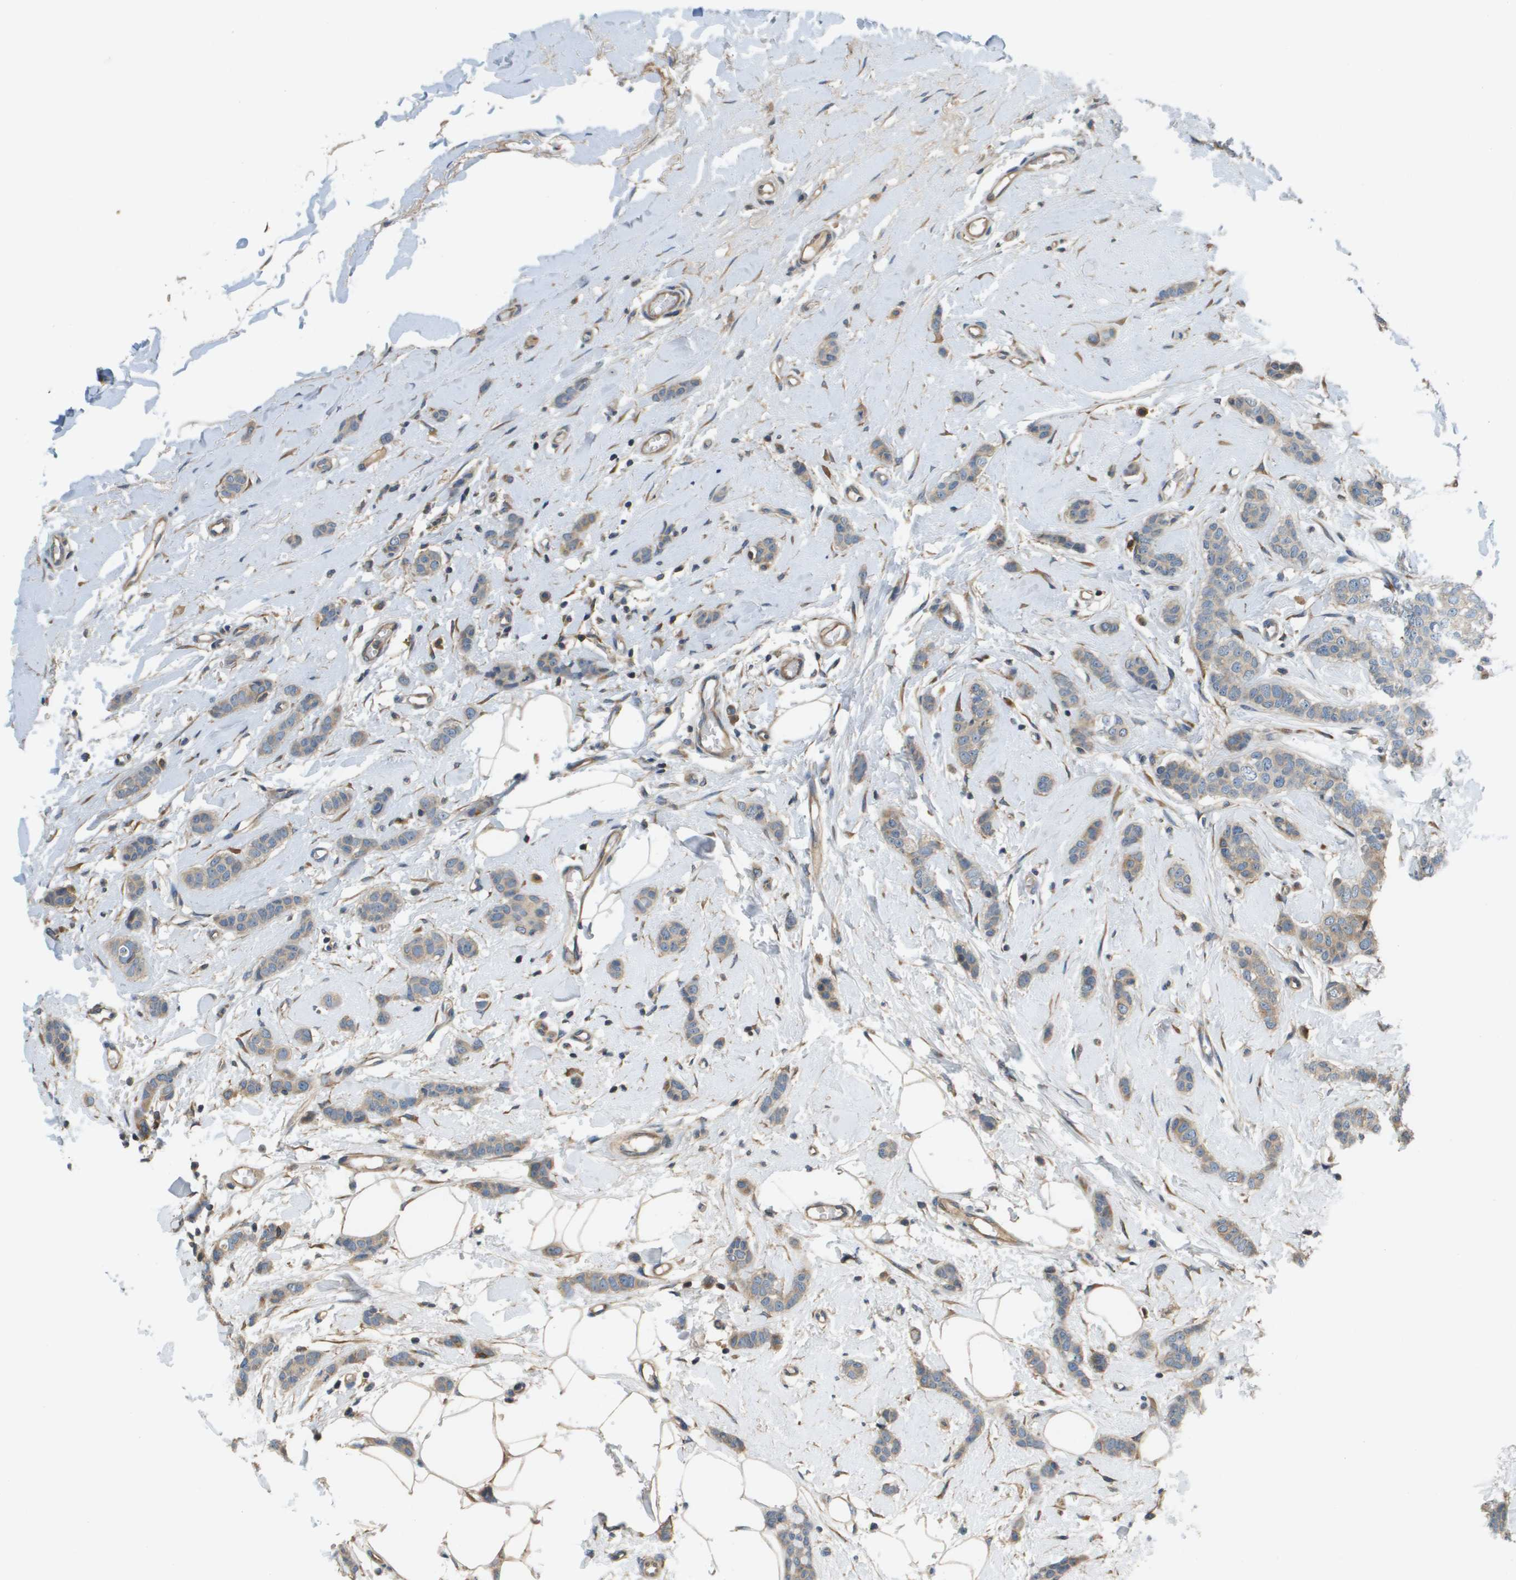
{"staining": {"intensity": "weak", "quantity": ">75%", "location": "cytoplasmic/membranous"}, "tissue": "breast cancer", "cell_type": "Tumor cells", "image_type": "cancer", "snomed": [{"axis": "morphology", "description": "Lobular carcinoma"}, {"axis": "topography", "description": "Skin"}, {"axis": "topography", "description": "Breast"}], "caption": "Weak cytoplasmic/membranous staining is seen in about >75% of tumor cells in breast lobular carcinoma. The staining is performed using DAB (3,3'-diaminobenzidine) brown chromogen to label protein expression. The nuclei are counter-stained blue using hematoxylin.", "gene": "SAMSN1", "patient": {"sex": "female", "age": 46}}